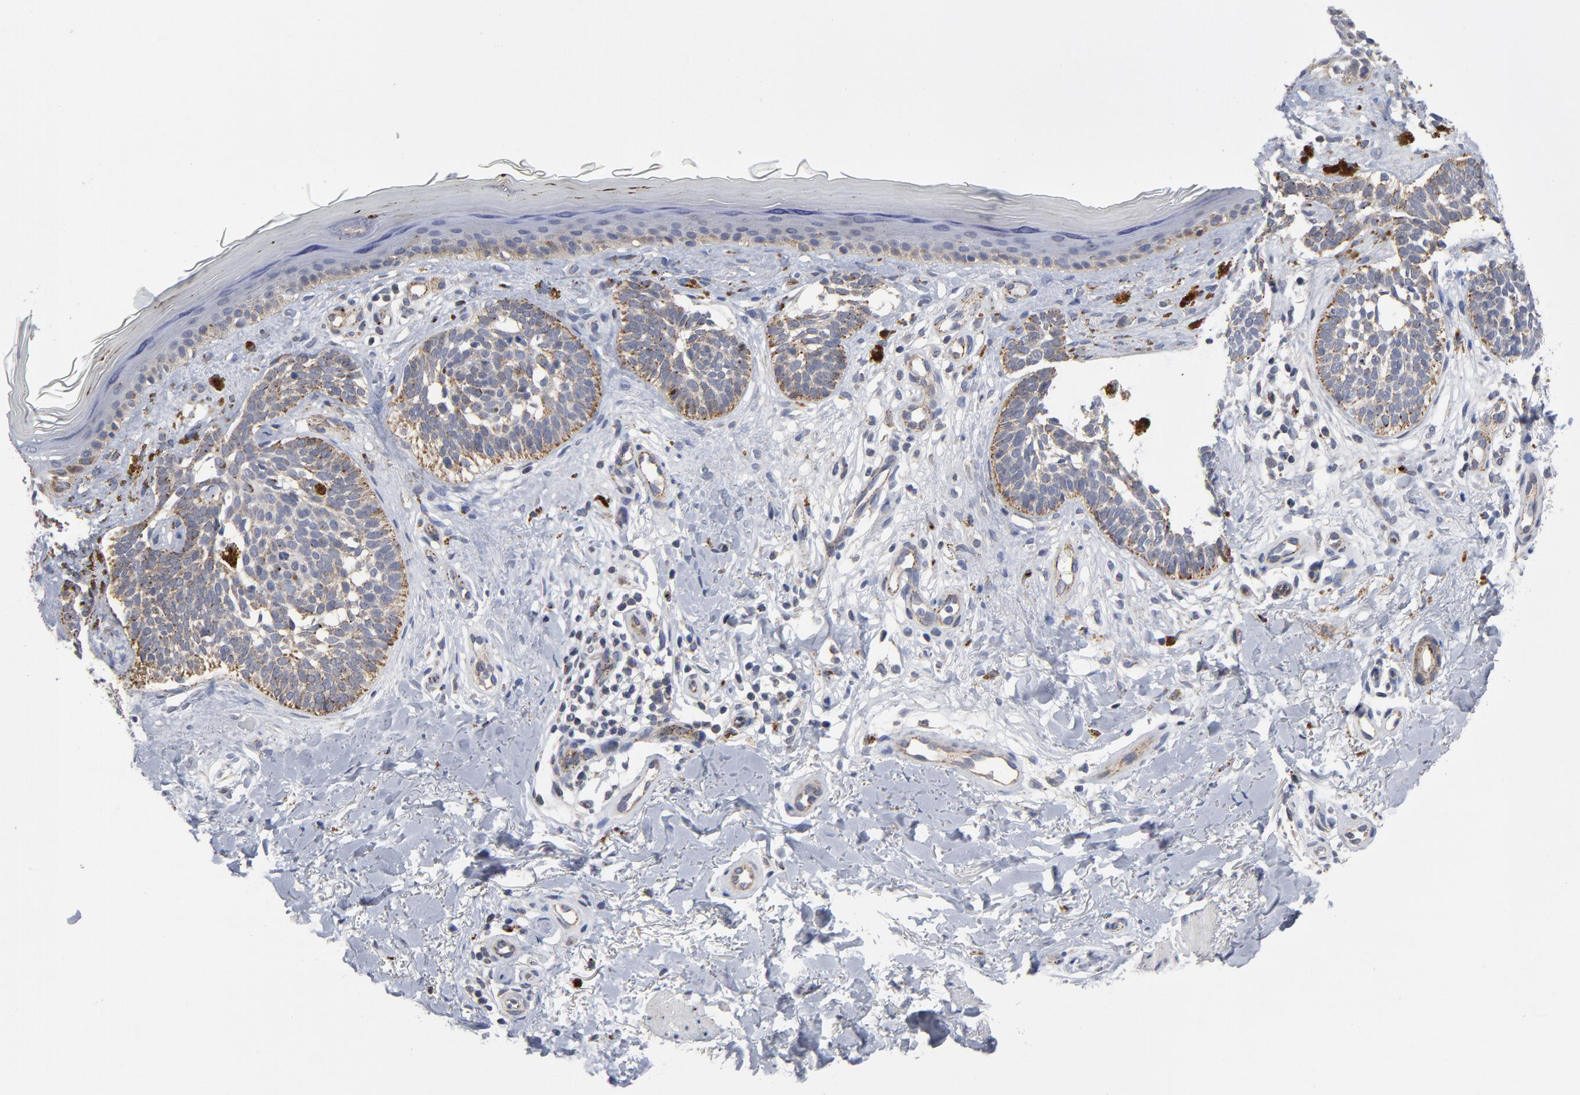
{"staining": {"intensity": "moderate", "quantity": "<25%", "location": "cytoplasmic/membranous"}, "tissue": "skin cancer", "cell_type": "Tumor cells", "image_type": "cancer", "snomed": [{"axis": "morphology", "description": "Normal tissue, NOS"}, {"axis": "morphology", "description": "Basal cell carcinoma"}, {"axis": "topography", "description": "Skin"}], "caption": "IHC image of skin basal cell carcinoma stained for a protein (brown), which reveals low levels of moderate cytoplasmic/membranous staining in about <25% of tumor cells.", "gene": "AKT2", "patient": {"sex": "female", "age": 58}}